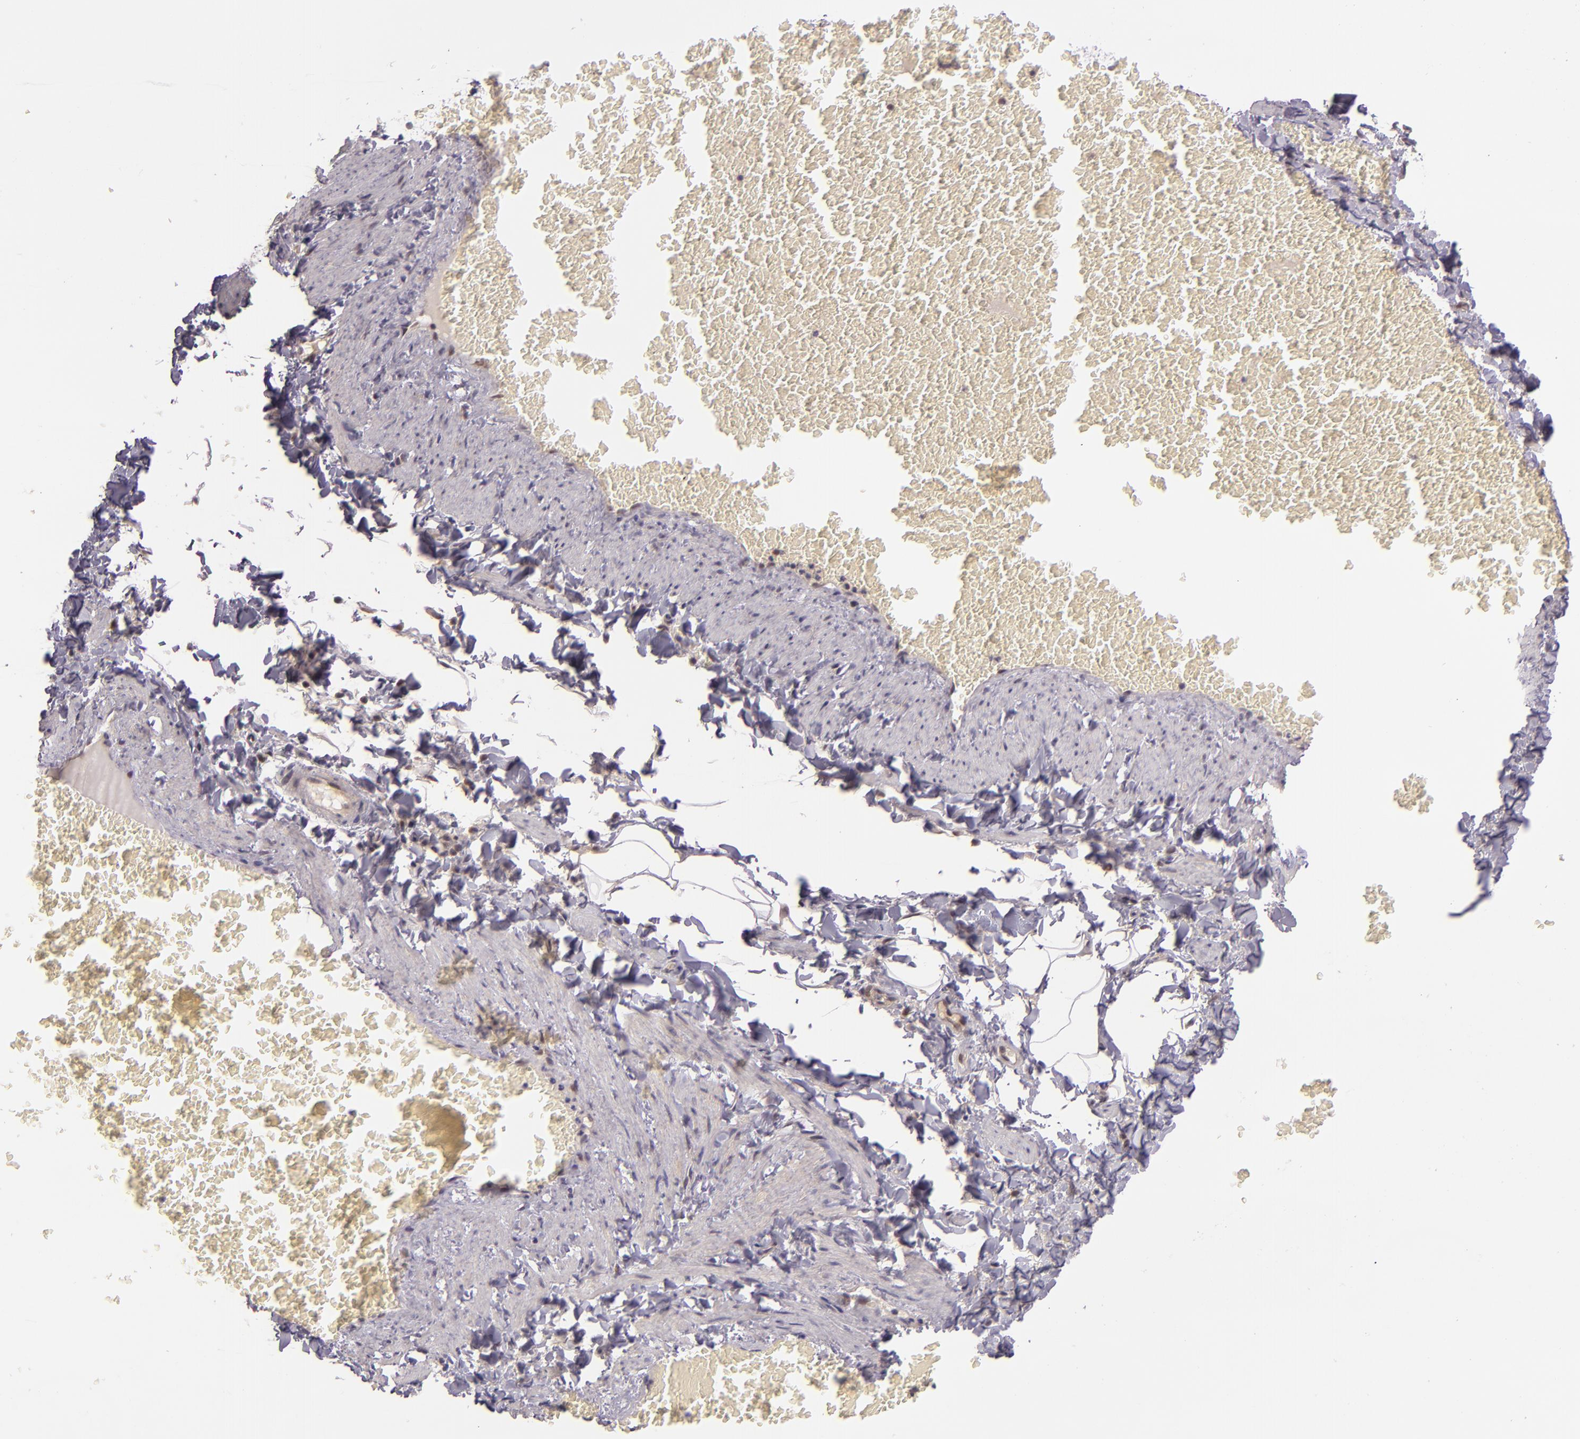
{"staining": {"intensity": "negative", "quantity": "none", "location": "none"}, "tissue": "adipose tissue", "cell_type": "Adipocytes", "image_type": "normal", "snomed": [{"axis": "morphology", "description": "Normal tissue, NOS"}, {"axis": "topography", "description": "Vascular tissue"}], "caption": "High power microscopy photomicrograph of an immunohistochemistry (IHC) photomicrograph of benign adipose tissue, revealing no significant expression in adipocytes.", "gene": "CSE1L", "patient": {"sex": "male", "age": 41}}